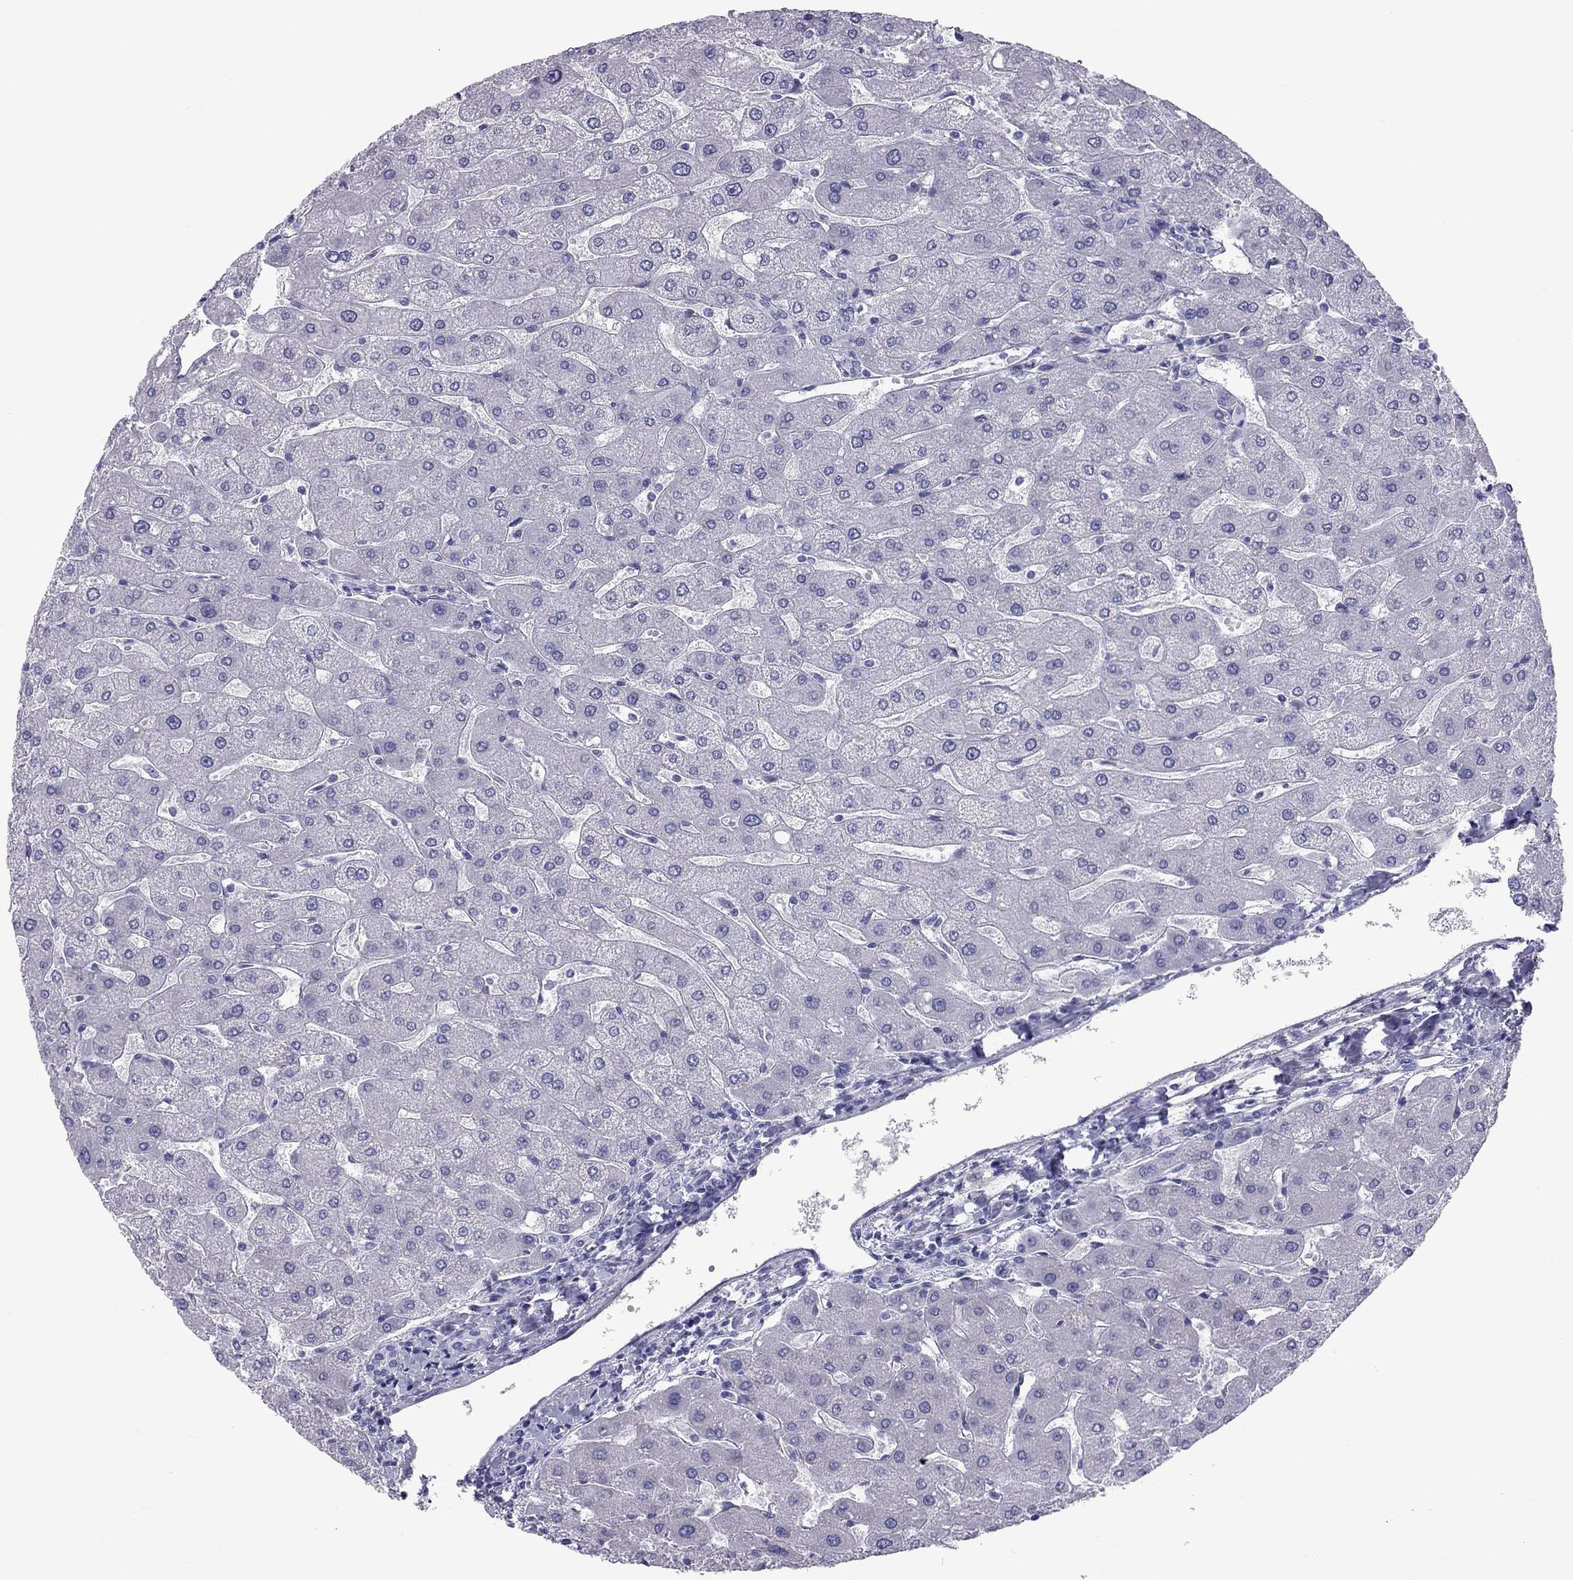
{"staining": {"intensity": "negative", "quantity": "none", "location": "none"}, "tissue": "liver", "cell_type": "Cholangiocytes", "image_type": "normal", "snomed": [{"axis": "morphology", "description": "Normal tissue, NOS"}, {"axis": "topography", "description": "Liver"}], "caption": "A high-resolution photomicrograph shows immunohistochemistry staining of normal liver, which exhibits no significant staining in cholangiocytes.", "gene": "FSCN3", "patient": {"sex": "male", "age": 67}}